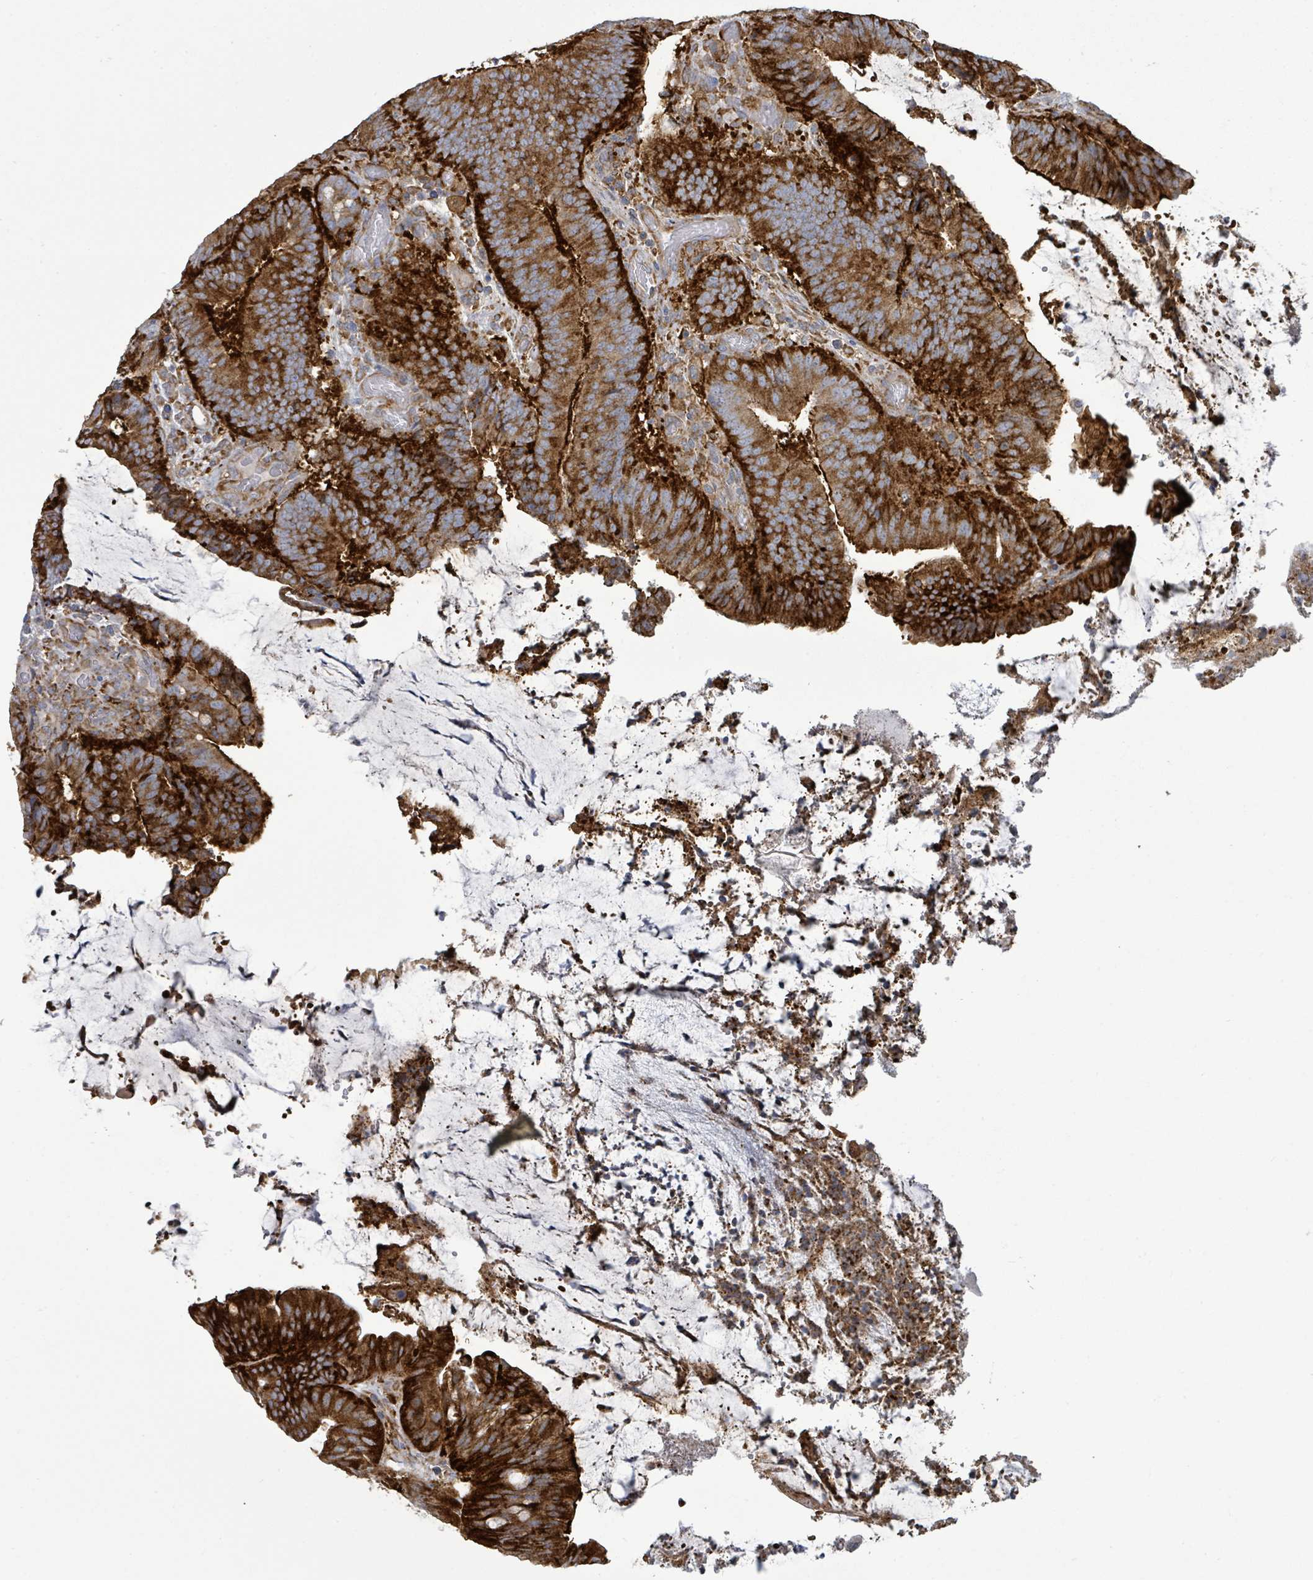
{"staining": {"intensity": "strong", "quantity": ">75%", "location": "cytoplasmic/membranous"}, "tissue": "colorectal cancer", "cell_type": "Tumor cells", "image_type": "cancer", "snomed": [{"axis": "morphology", "description": "Adenocarcinoma, NOS"}, {"axis": "topography", "description": "Colon"}], "caption": "There is high levels of strong cytoplasmic/membranous positivity in tumor cells of colorectal cancer (adenocarcinoma), as demonstrated by immunohistochemical staining (brown color).", "gene": "EGFL7", "patient": {"sex": "female", "age": 43}}